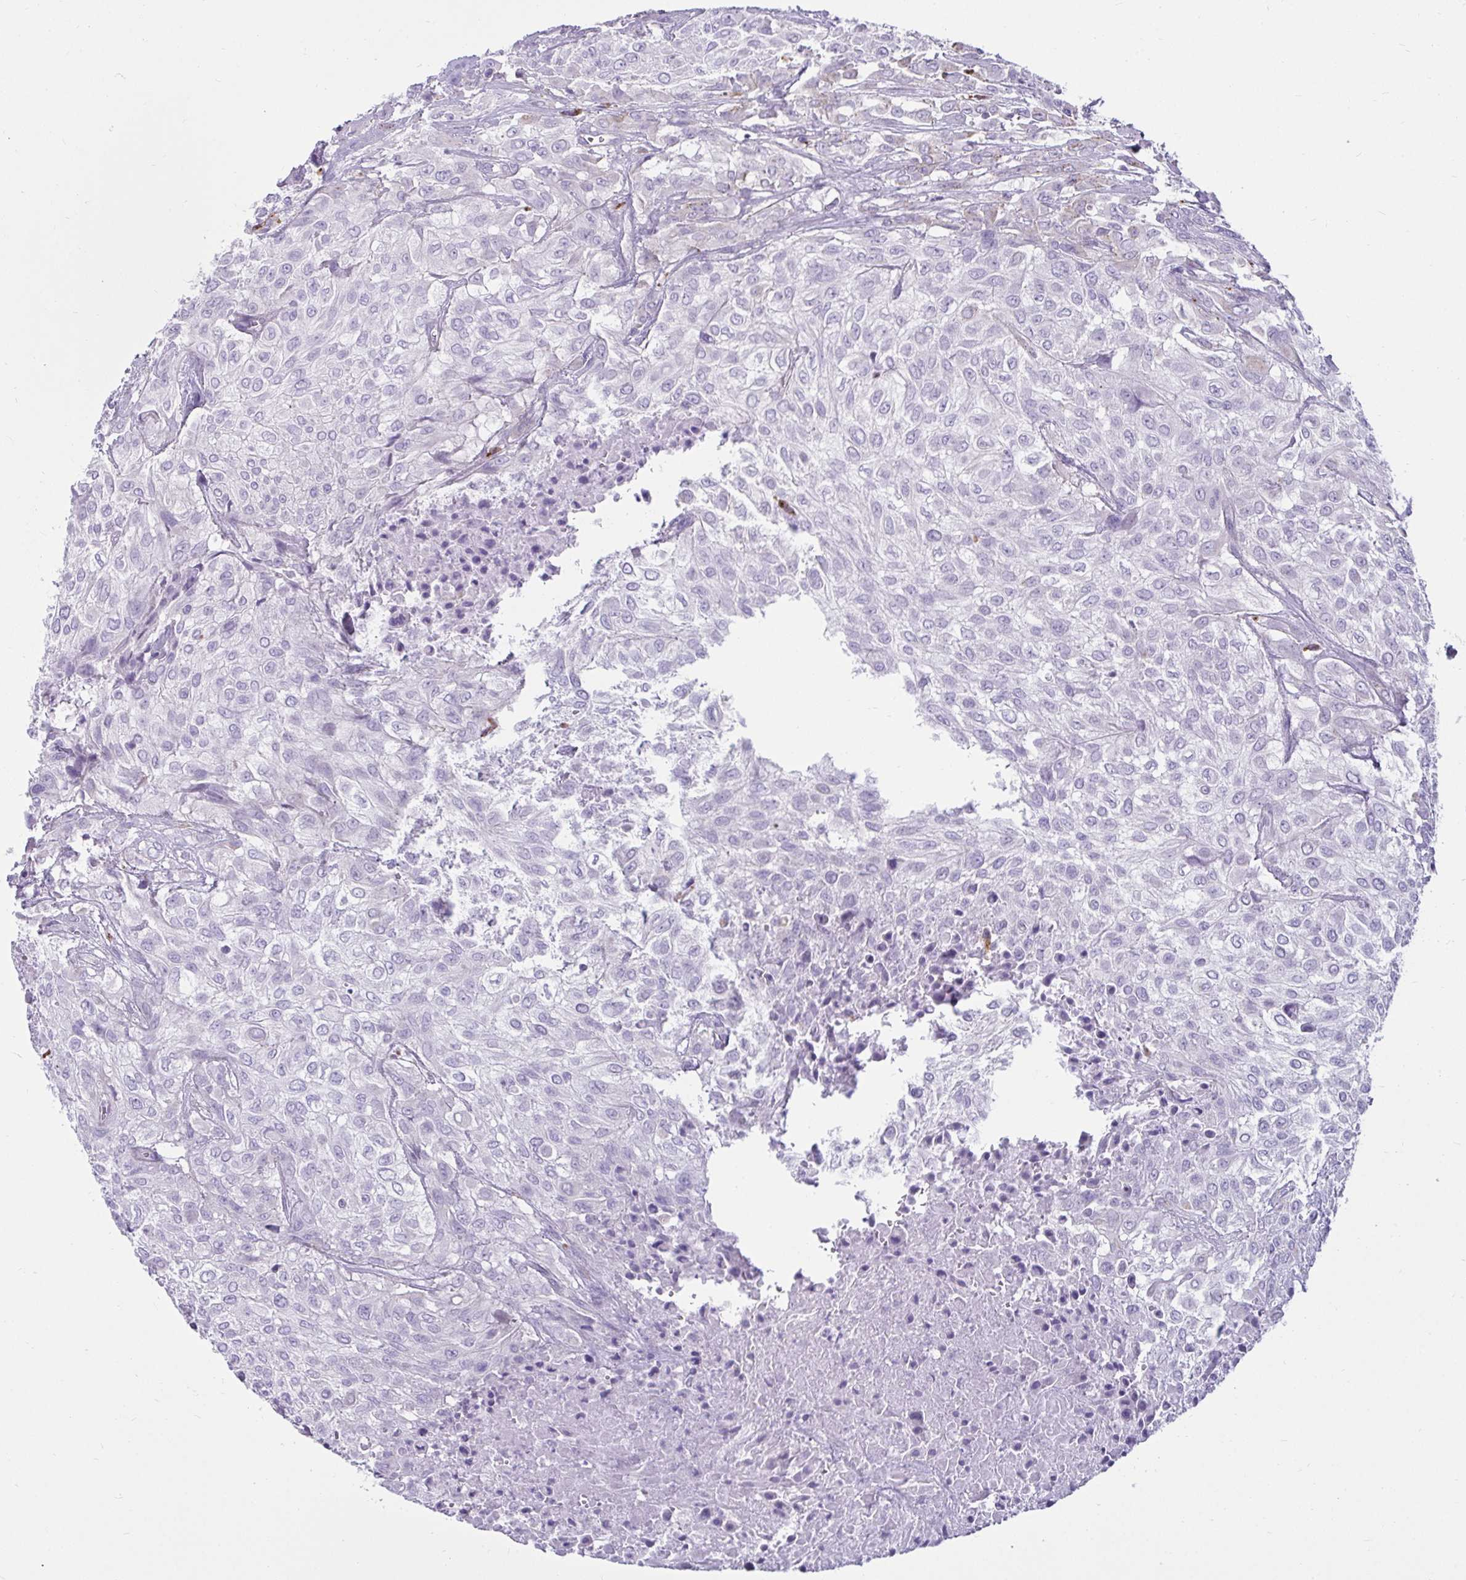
{"staining": {"intensity": "negative", "quantity": "none", "location": "none"}, "tissue": "urothelial cancer", "cell_type": "Tumor cells", "image_type": "cancer", "snomed": [{"axis": "morphology", "description": "Urothelial carcinoma, High grade"}, {"axis": "topography", "description": "Urinary bladder"}], "caption": "IHC photomicrograph of neoplastic tissue: high-grade urothelial carcinoma stained with DAB exhibits no significant protein expression in tumor cells.", "gene": "CTSZ", "patient": {"sex": "male", "age": 57}}